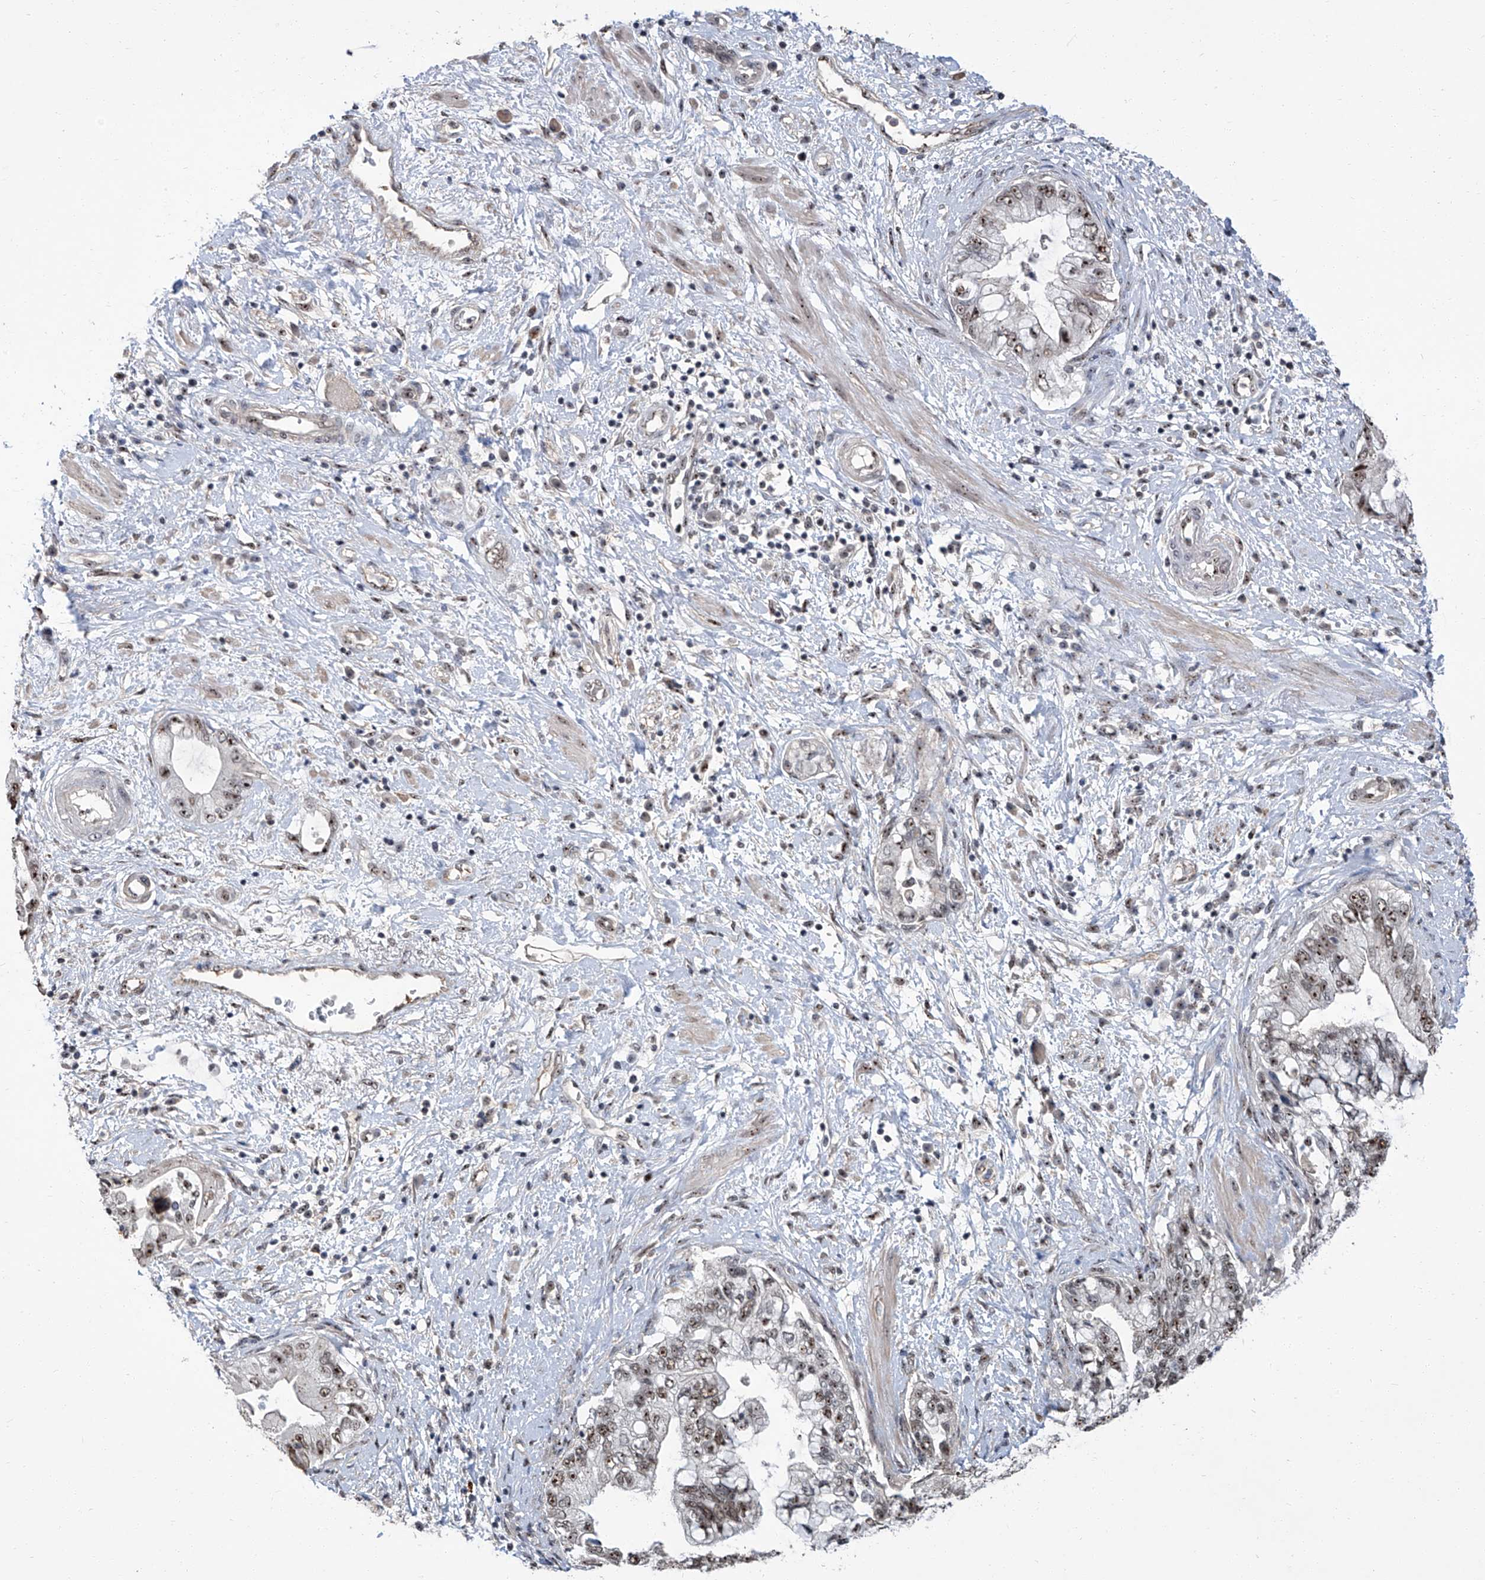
{"staining": {"intensity": "moderate", "quantity": ">75%", "location": "nuclear"}, "tissue": "pancreatic cancer", "cell_type": "Tumor cells", "image_type": "cancer", "snomed": [{"axis": "morphology", "description": "Adenocarcinoma, NOS"}, {"axis": "topography", "description": "Pancreas"}], "caption": "This micrograph demonstrates adenocarcinoma (pancreatic) stained with immunohistochemistry to label a protein in brown. The nuclear of tumor cells show moderate positivity for the protein. Nuclei are counter-stained blue.", "gene": "CMTR1", "patient": {"sex": "female", "age": 73}}